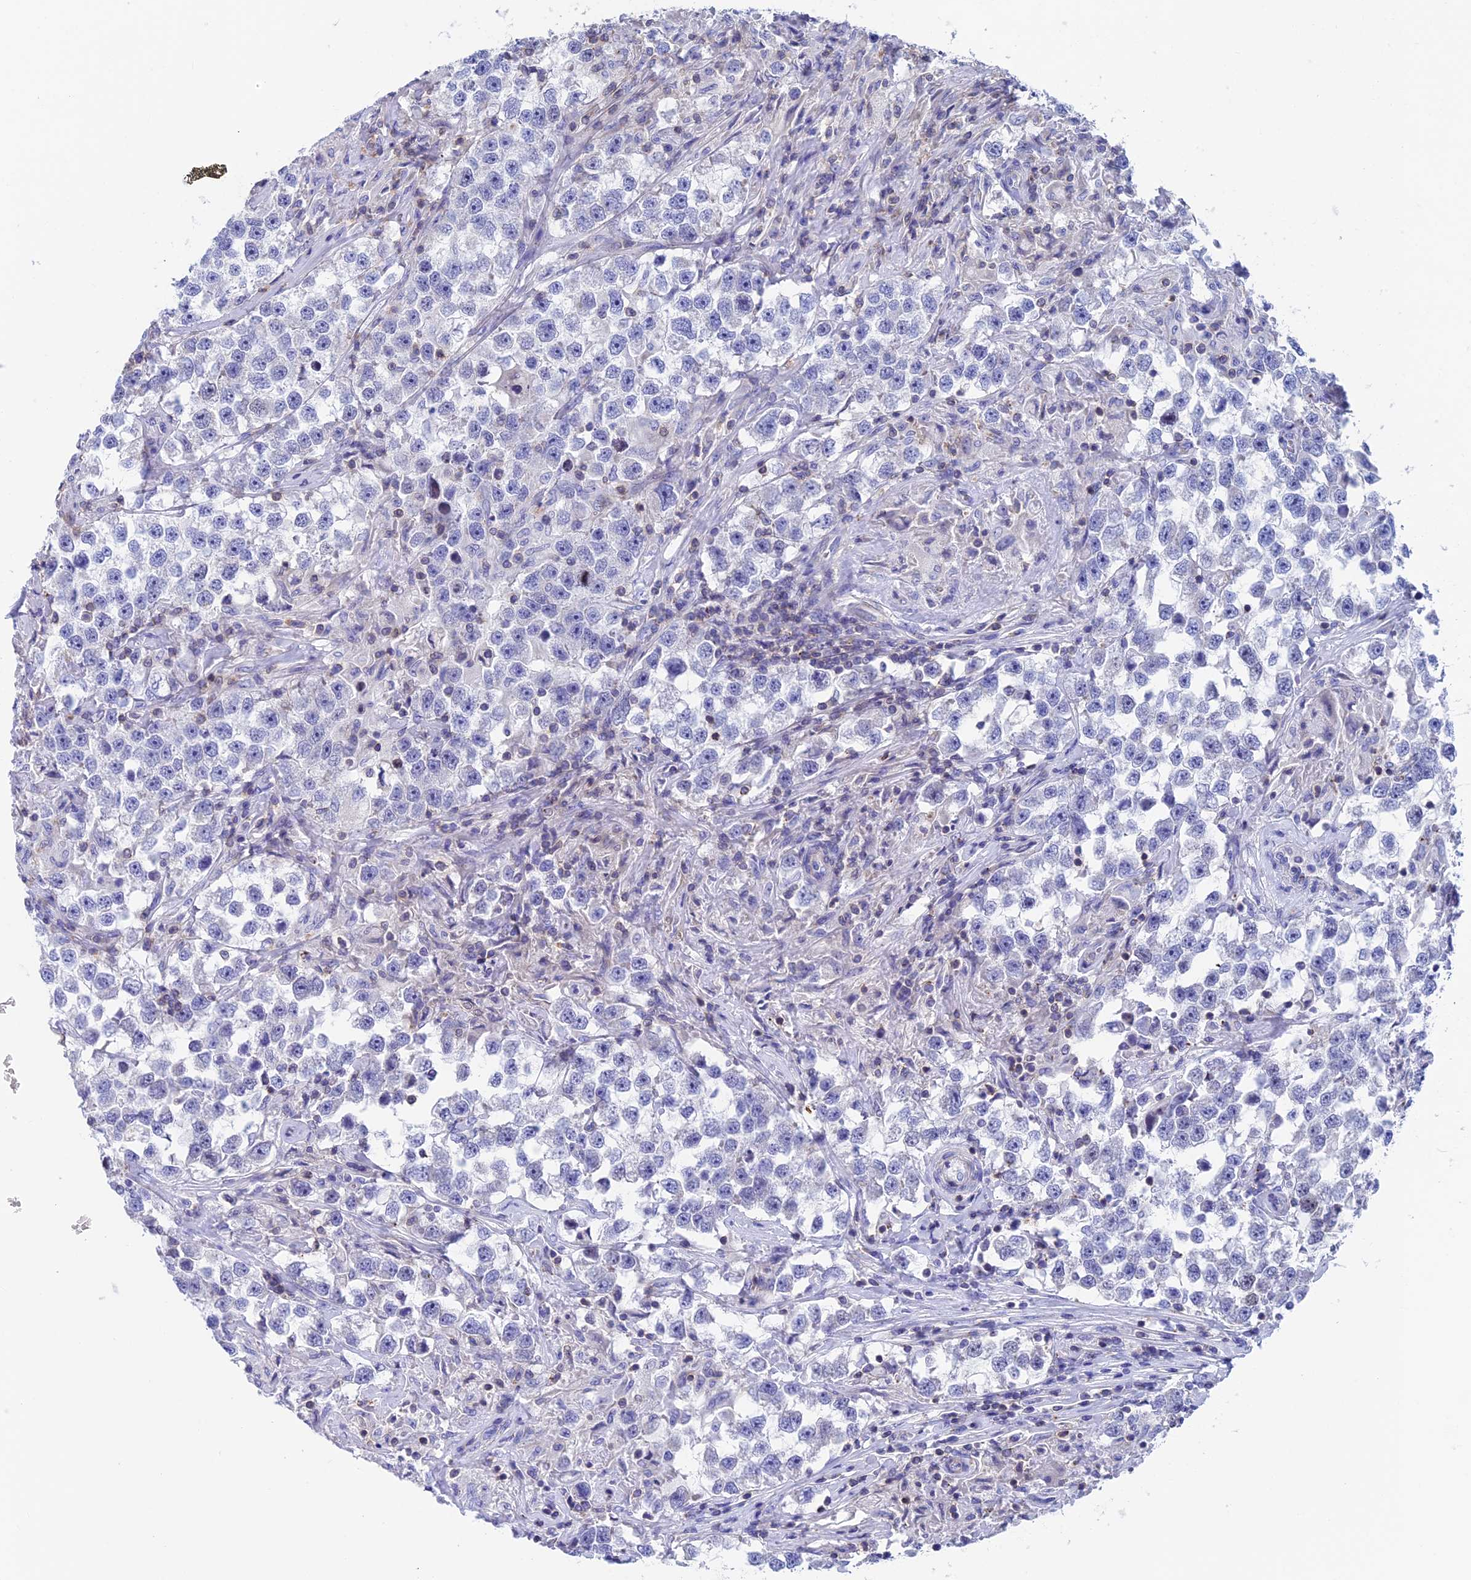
{"staining": {"intensity": "negative", "quantity": "none", "location": "none"}, "tissue": "testis cancer", "cell_type": "Tumor cells", "image_type": "cancer", "snomed": [{"axis": "morphology", "description": "Seminoma, NOS"}, {"axis": "topography", "description": "Testis"}], "caption": "A high-resolution histopathology image shows immunohistochemistry staining of seminoma (testis), which displays no significant positivity in tumor cells. The staining was performed using DAB to visualize the protein expression in brown, while the nuclei were stained in blue with hematoxylin (Magnification: 20x).", "gene": "SEPTIN1", "patient": {"sex": "male", "age": 46}}